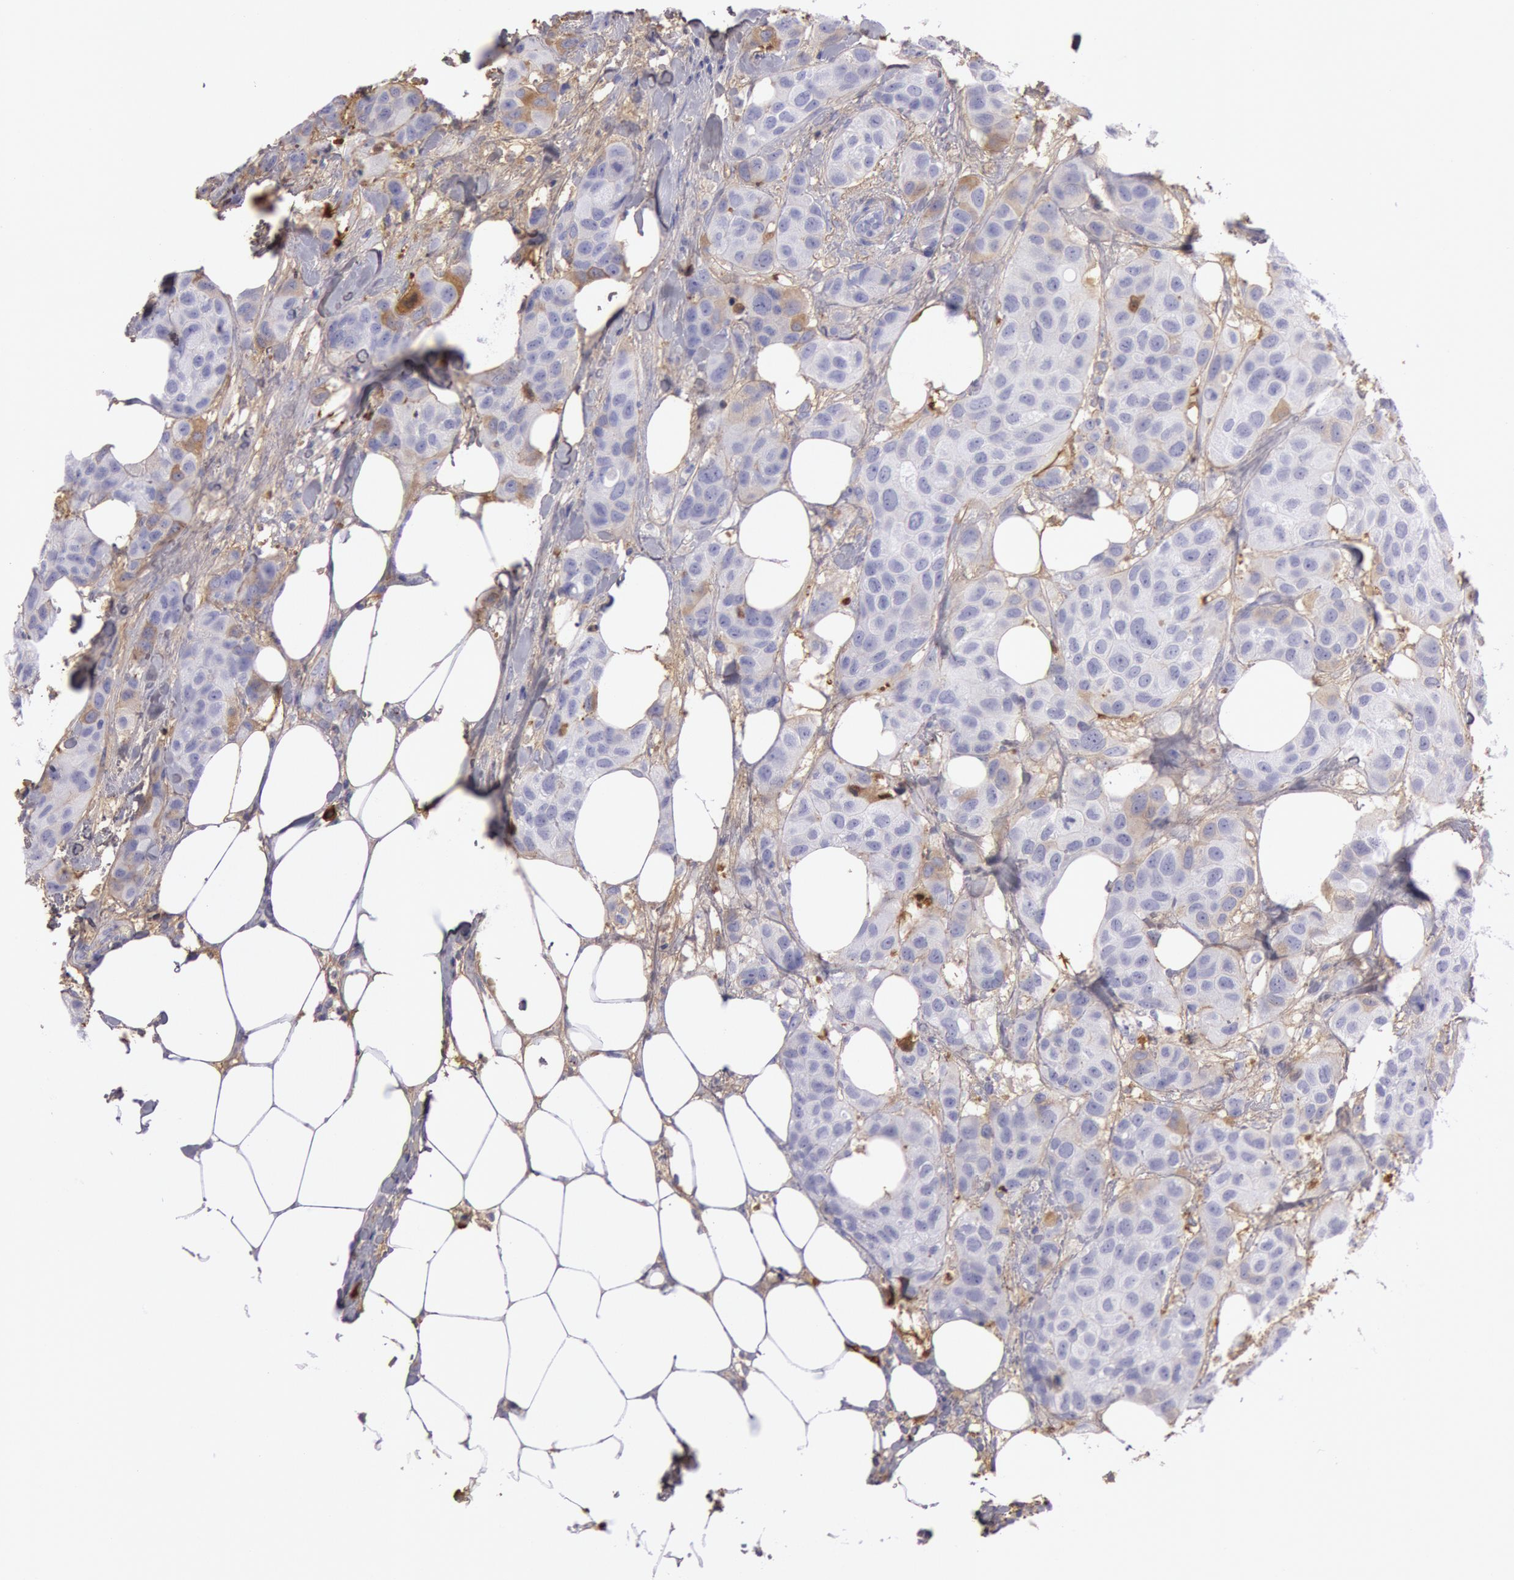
{"staining": {"intensity": "weak", "quantity": "<25%", "location": "cytoplasmic/membranous"}, "tissue": "breast cancer", "cell_type": "Tumor cells", "image_type": "cancer", "snomed": [{"axis": "morphology", "description": "Duct carcinoma"}, {"axis": "topography", "description": "Breast"}], "caption": "DAB (3,3'-diaminobenzidine) immunohistochemical staining of invasive ductal carcinoma (breast) shows no significant staining in tumor cells.", "gene": "IGHG1", "patient": {"sex": "female", "age": 68}}